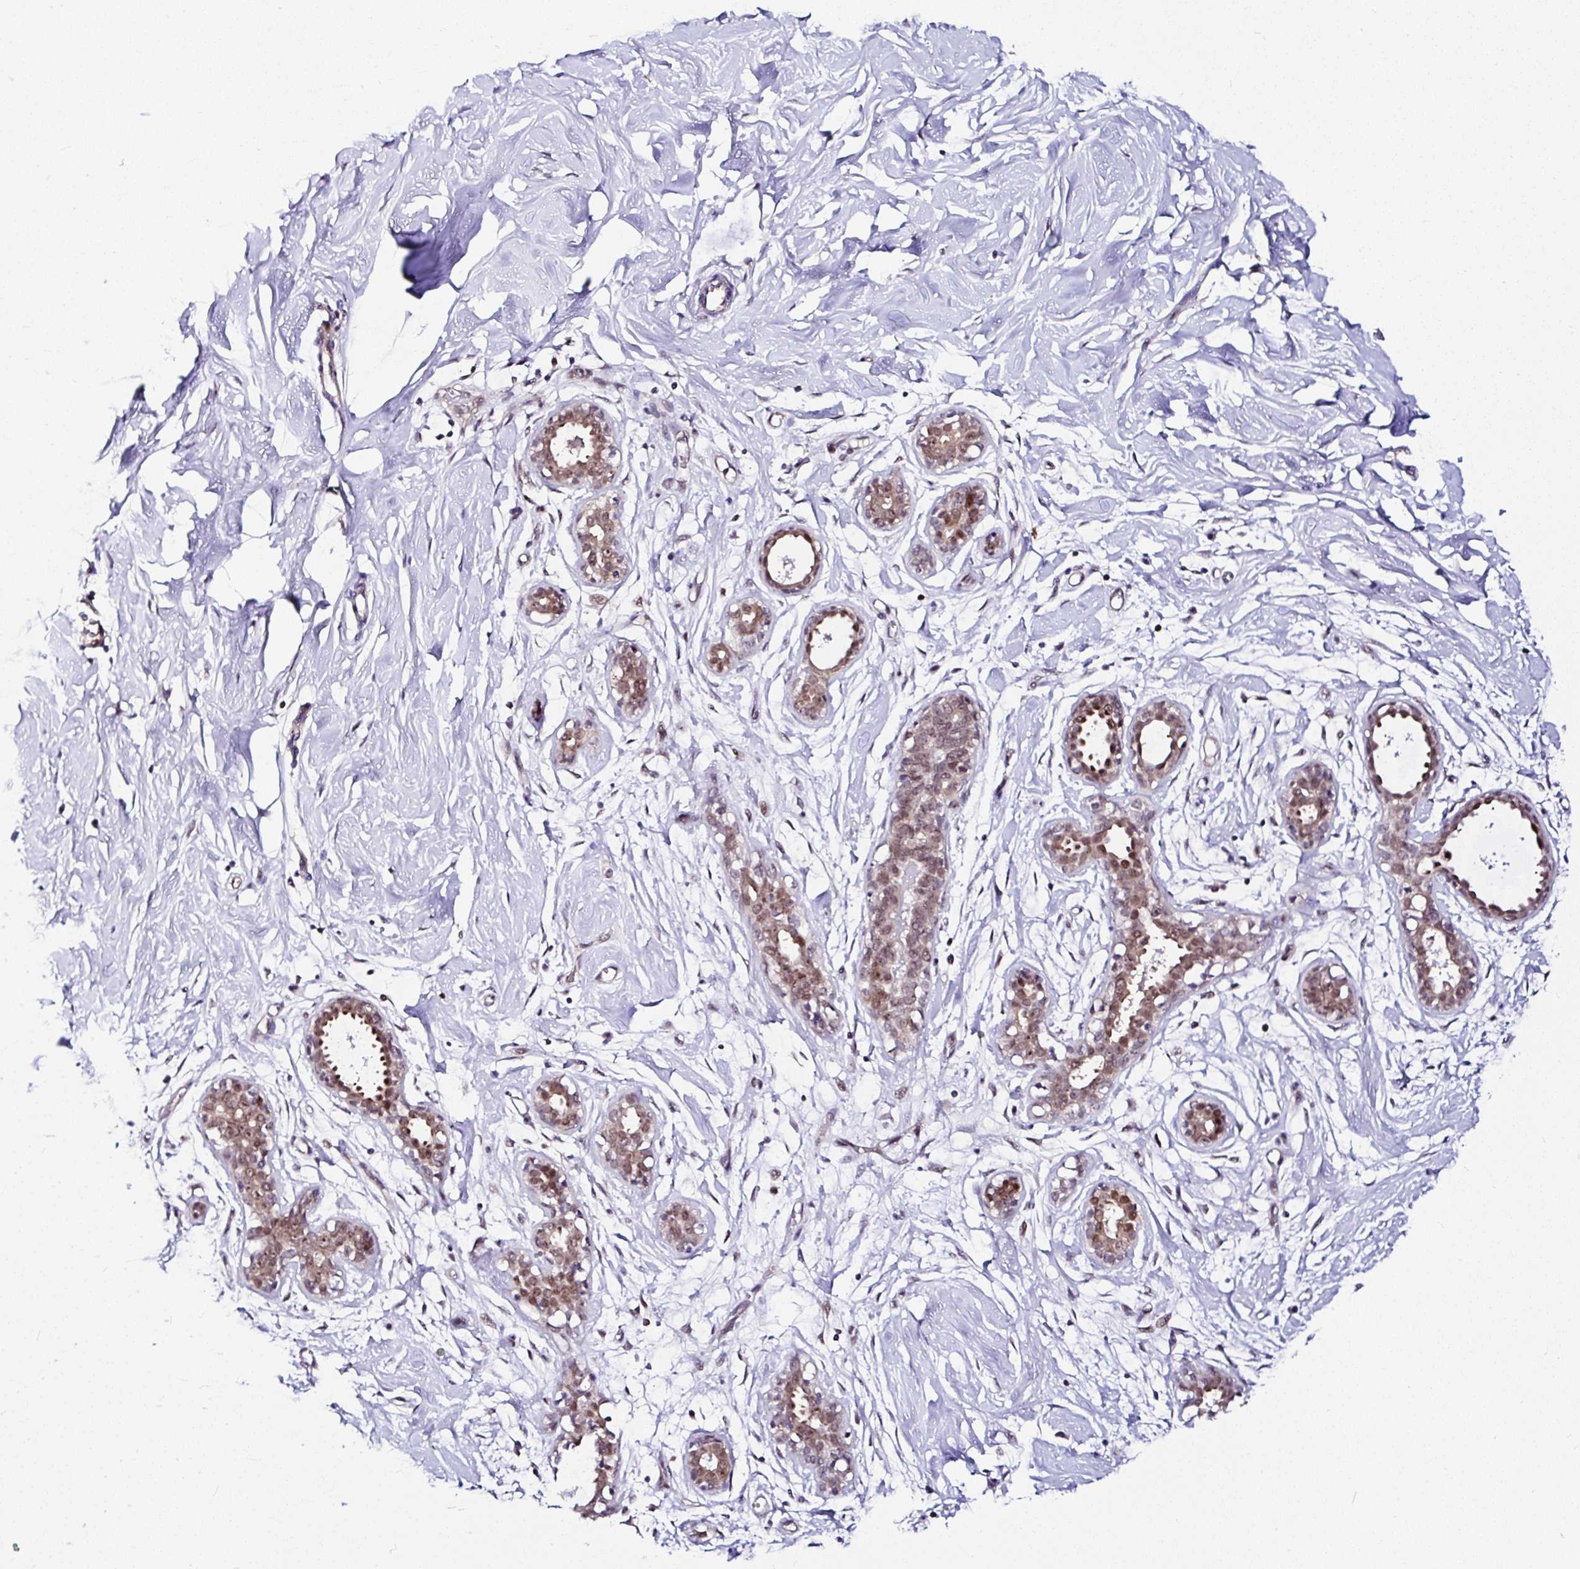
{"staining": {"intensity": "negative", "quantity": "none", "location": "none"}, "tissue": "breast", "cell_type": "Adipocytes", "image_type": "normal", "snomed": [{"axis": "morphology", "description": "Normal tissue, NOS"}, {"axis": "topography", "description": "Breast"}], "caption": "Breast was stained to show a protein in brown. There is no significant staining in adipocytes. (Brightfield microscopy of DAB immunohistochemistry at high magnification).", "gene": "PIN4", "patient": {"sex": "female", "age": 27}}